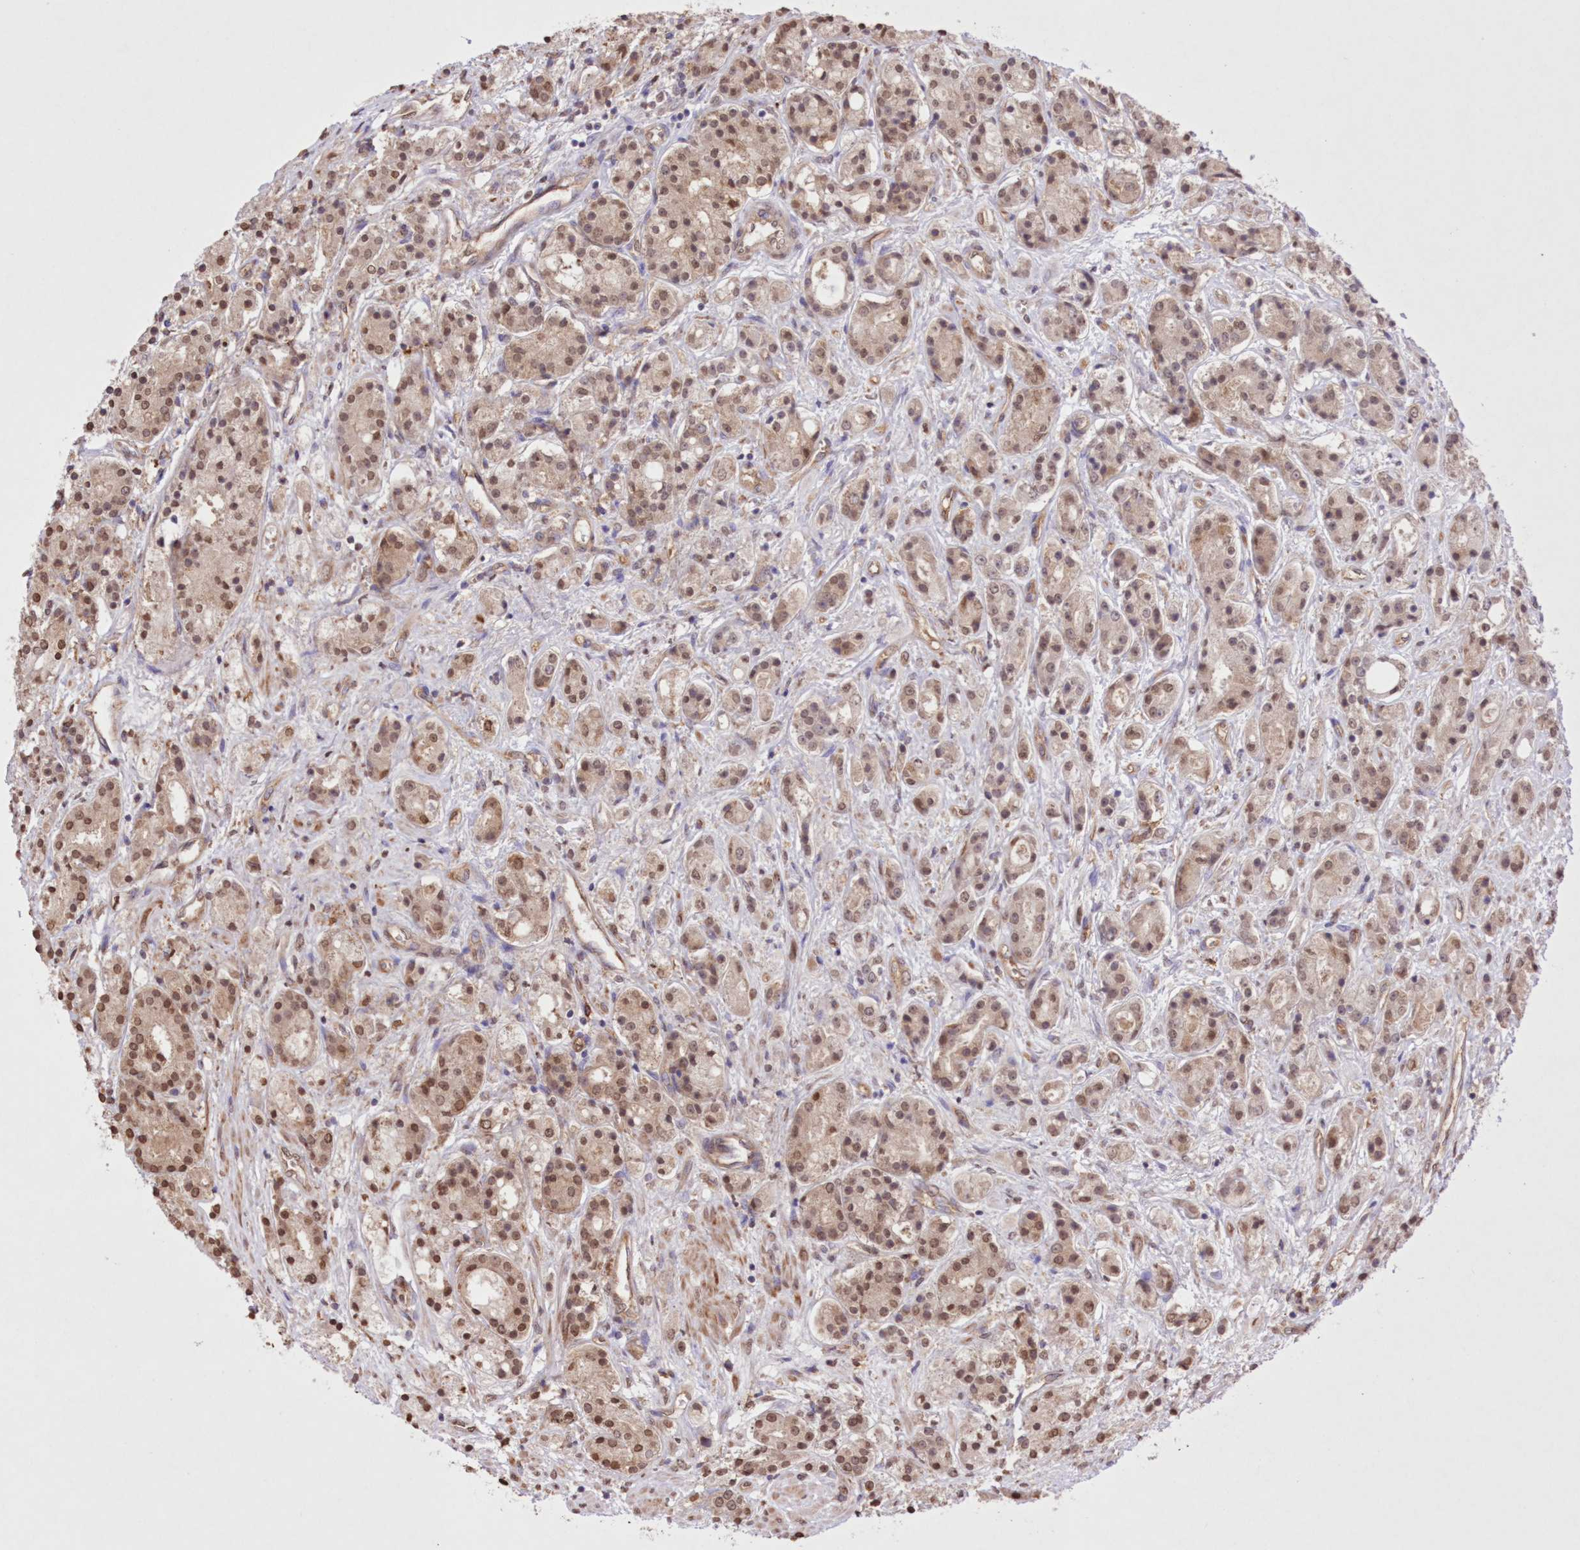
{"staining": {"intensity": "moderate", "quantity": ">75%", "location": "nuclear"}, "tissue": "prostate cancer", "cell_type": "Tumor cells", "image_type": "cancer", "snomed": [{"axis": "morphology", "description": "Adenocarcinoma, High grade"}, {"axis": "topography", "description": "Prostate"}], "caption": "The immunohistochemical stain highlights moderate nuclear staining in tumor cells of adenocarcinoma (high-grade) (prostate) tissue.", "gene": "FCHO2", "patient": {"sex": "male", "age": 60}}